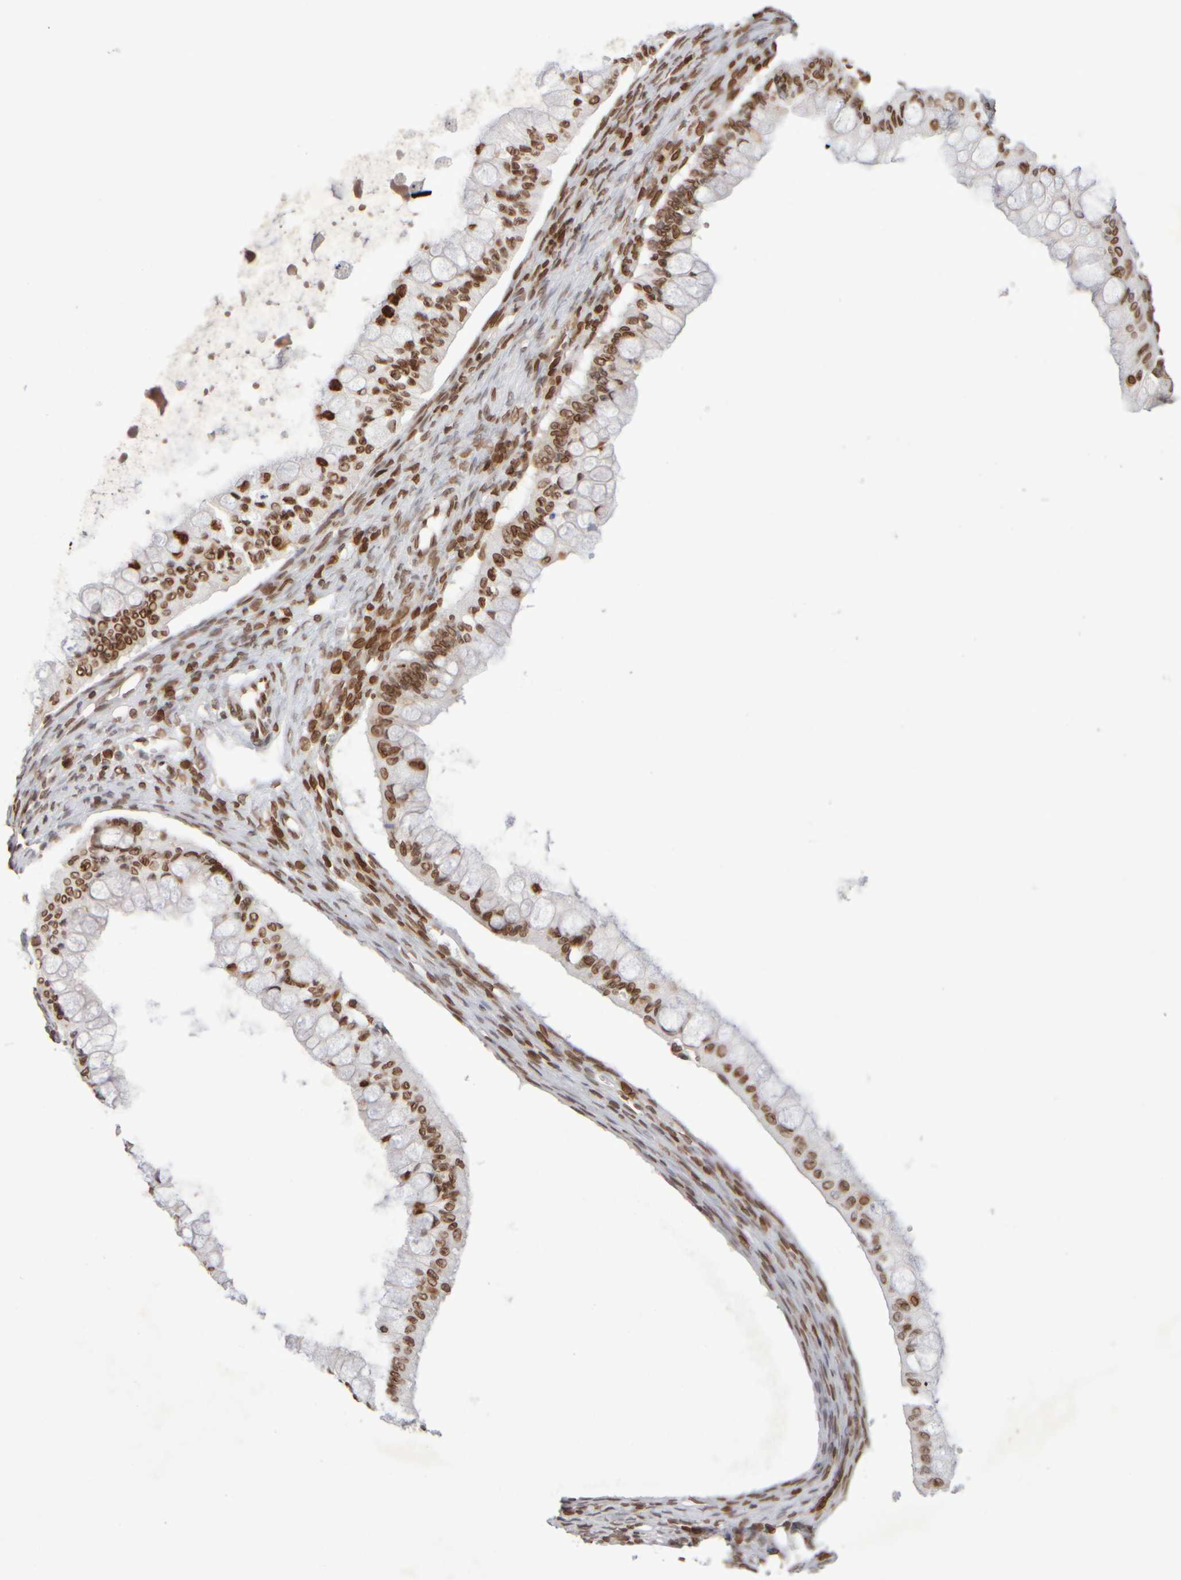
{"staining": {"intensity": "moderate", "quantity": ">75%", "location": "cytoplasmic/membranous,nuclear"}, "tissue": "ovarian cancer", "cell_type": "Tumor cells", "image_type": "cancer", "snomed": [{"axis": "morphology", "description": "Cystadenocarcinoma, mucinous, NOS"}, {"axis": "topography", "description": "Ovary"}], "caption": "This histopathology image displays mucinous cystadenocarcinoma (ovarian) stained with IHC to label a protein in brown. The cytoplasmic/membranous and nuclear of tumor cells show moderate positivity for the protein. Nuclei are counter-stained blue.", "gene": "ZC3HC1", "patient": {"sex": "female", "age": 57}}